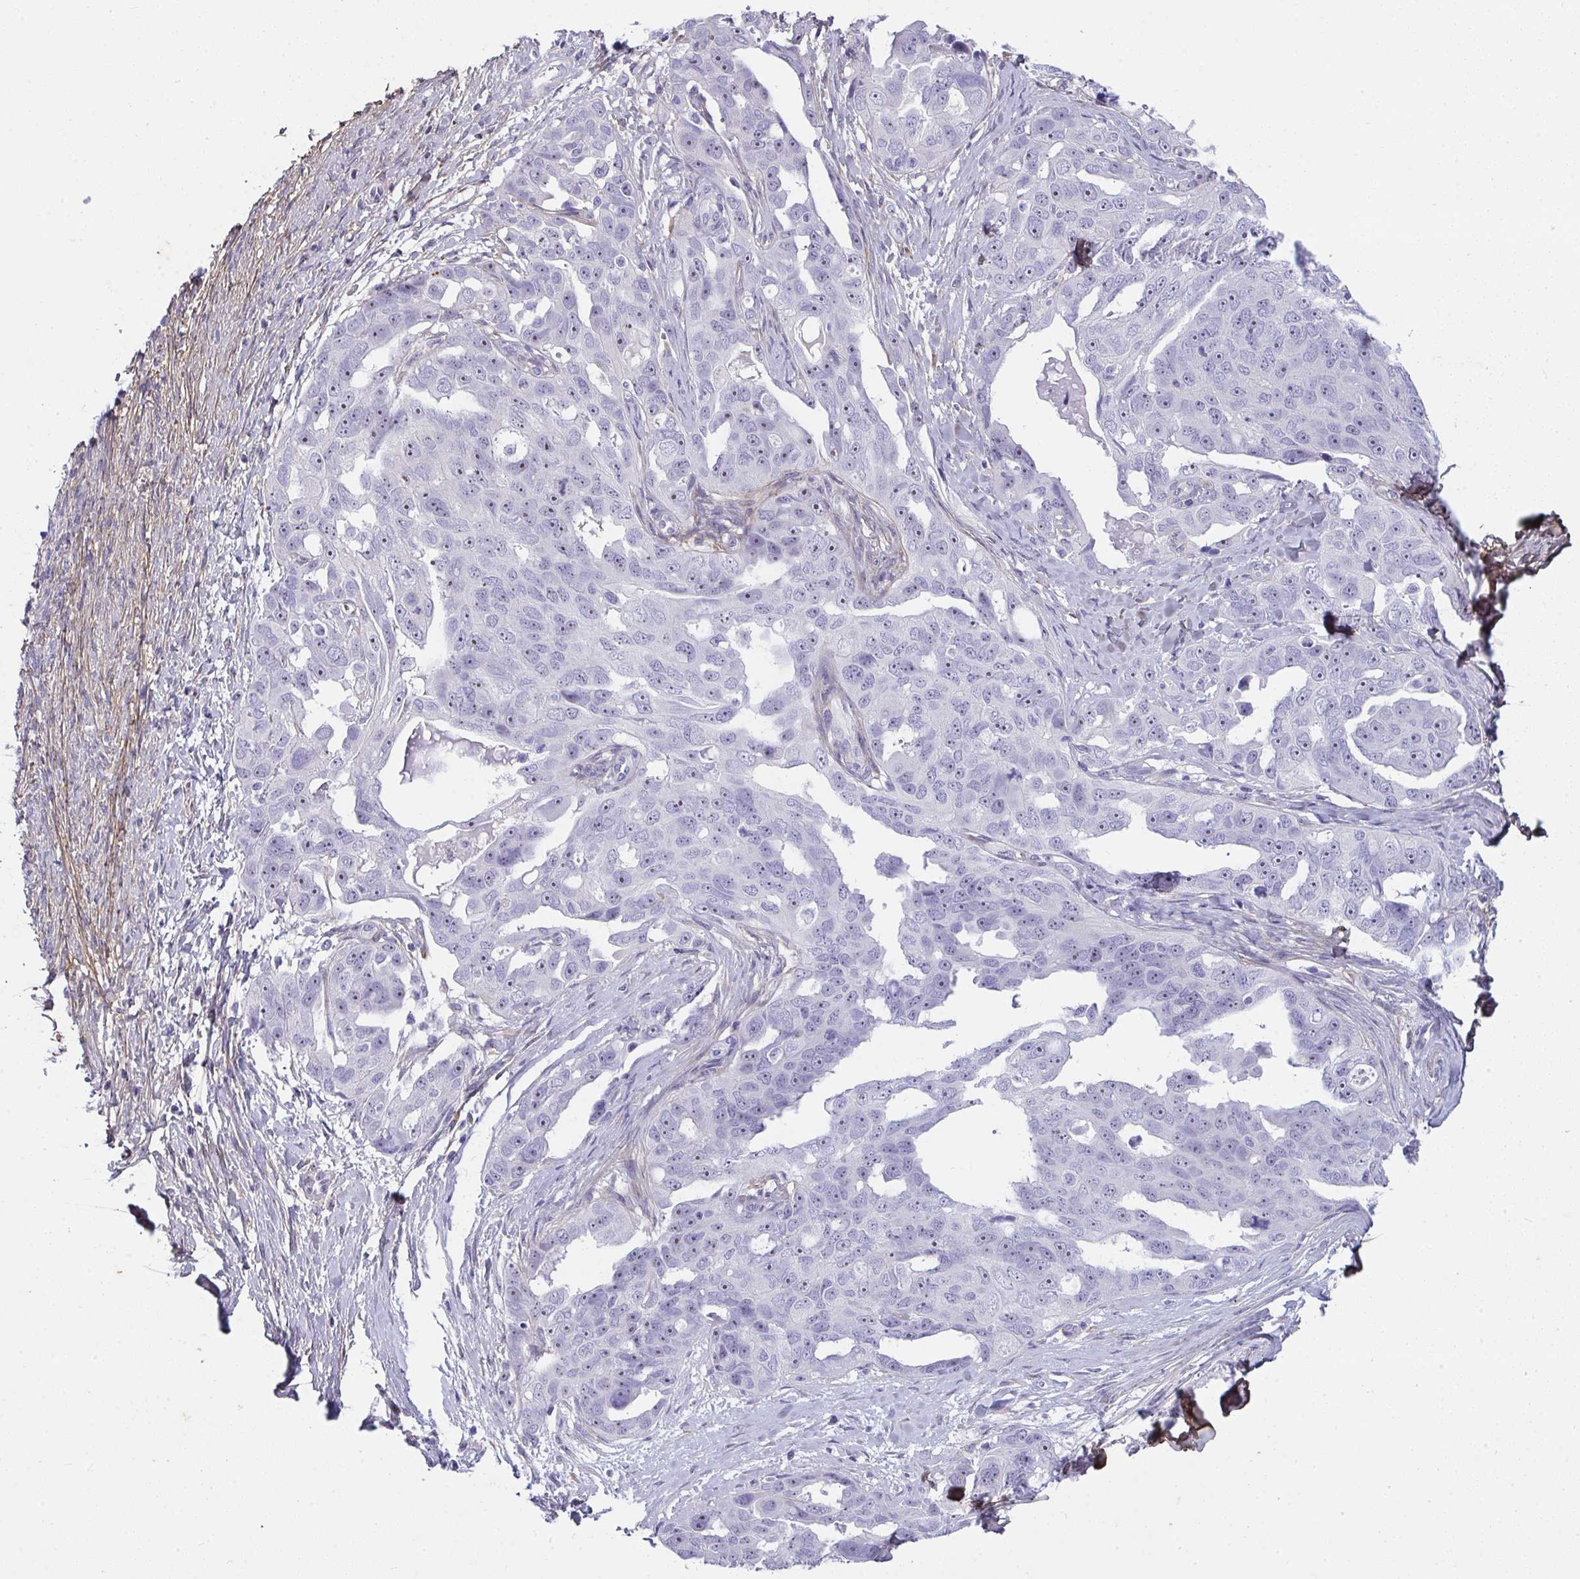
{"staining": {"intensity": "negative", "quantity": "none", "location": "none"}, "tissue": "ovarian cancer", "cell_type": "Tumor cells", "image_type": "cancer", "snomed": [{"axis": "morphology", "description": "Carcinoma, endometroid"}, {"axis": "topography", "description": "Ovary"}], "caption": "Human ovarian cancer stained for a protein using immunohistochemistry (IHC) exhibits no positivity in tumor cells.", "gene": "LHFPL6", "patient": {"sex": "female", "age": 70}}